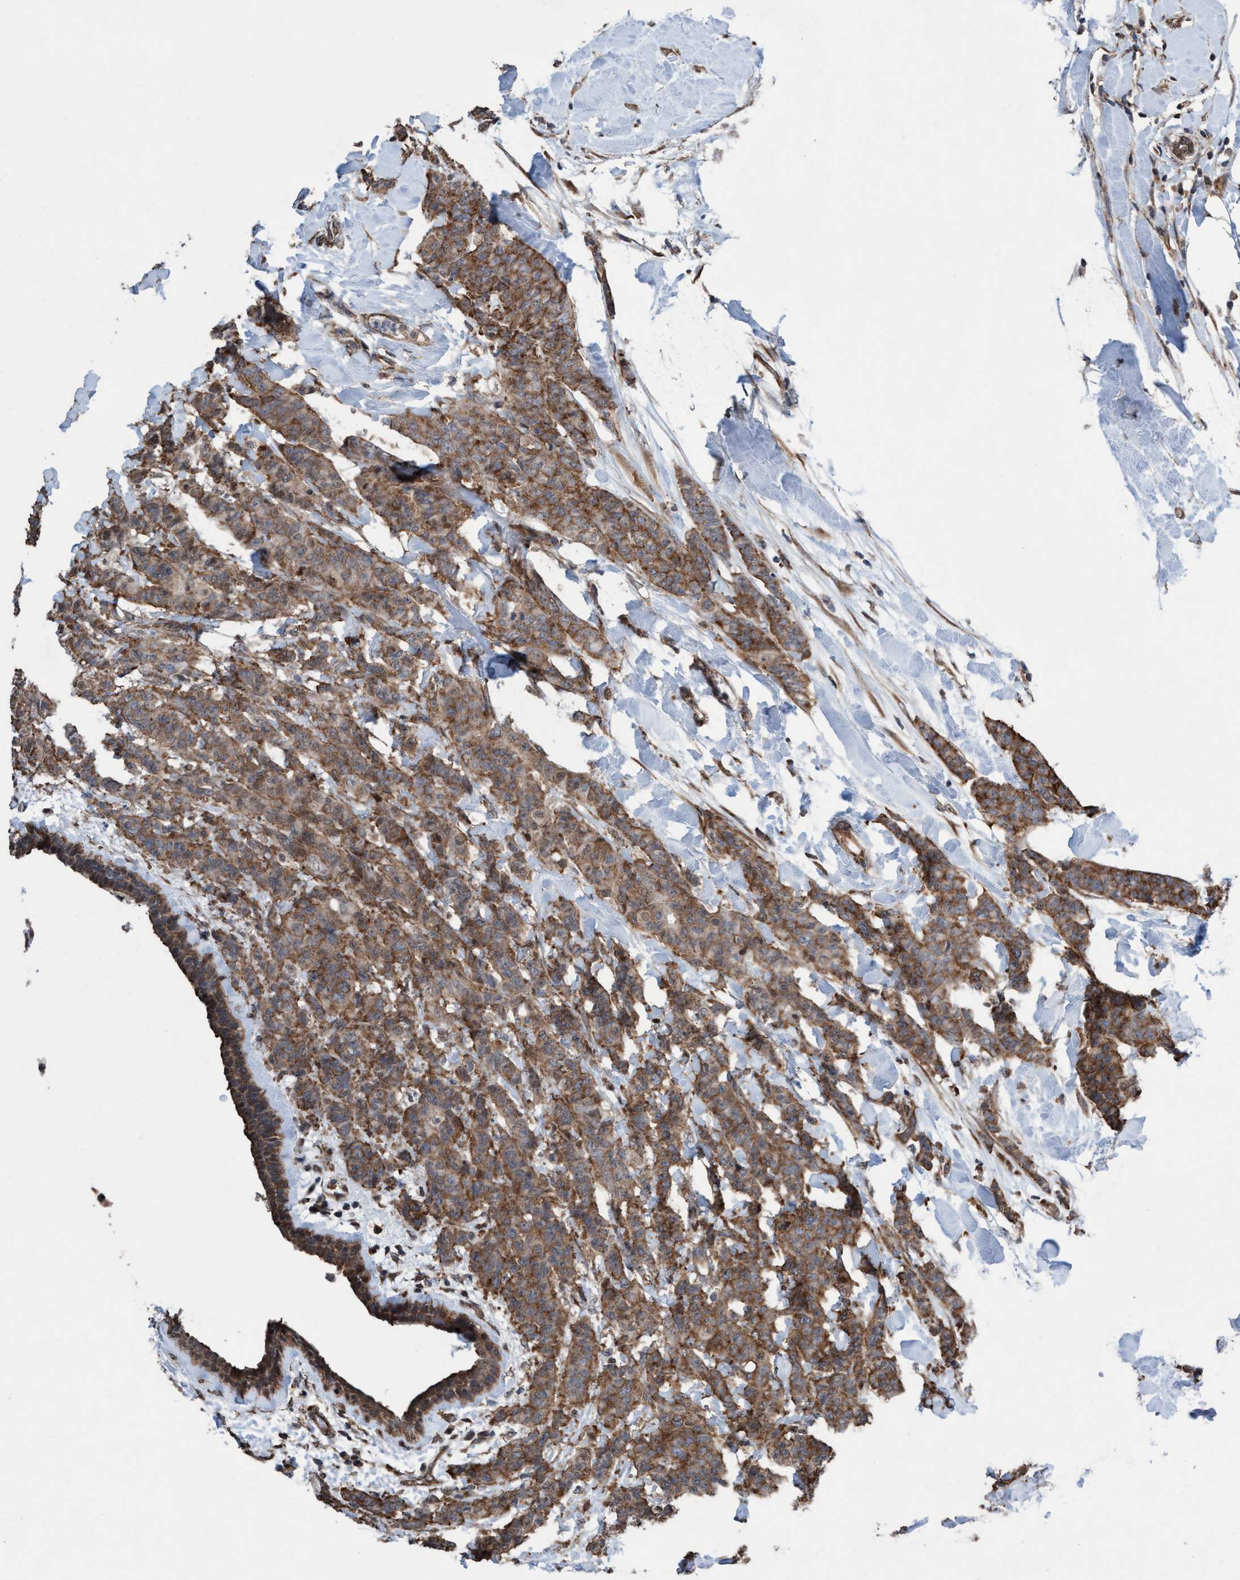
{"staining": {"intensity": "moderate", "quantity": ">75%", "location": "cytoplasmic/membranous,nuclear"}, "tissue": "breast cancer", "cell_type": "Tumor cells", "image_type": "cancer", "snomed": [{"axis": "morphology", "description": "Normal tissue, NOS"}, {"axis": "morphology", "description": "Duct carcinoma"}, {"axis": "topography", "description": "Breast"}], "caption": "Protein staining of intraductal carcinoma (breast) tissue demonstrates moderate cytoplasmic/membranous and nuclear expression in approximately >75% of tumor cells.", "gene": "METAP2", "patient": {"sex": "female", "age": 40}}